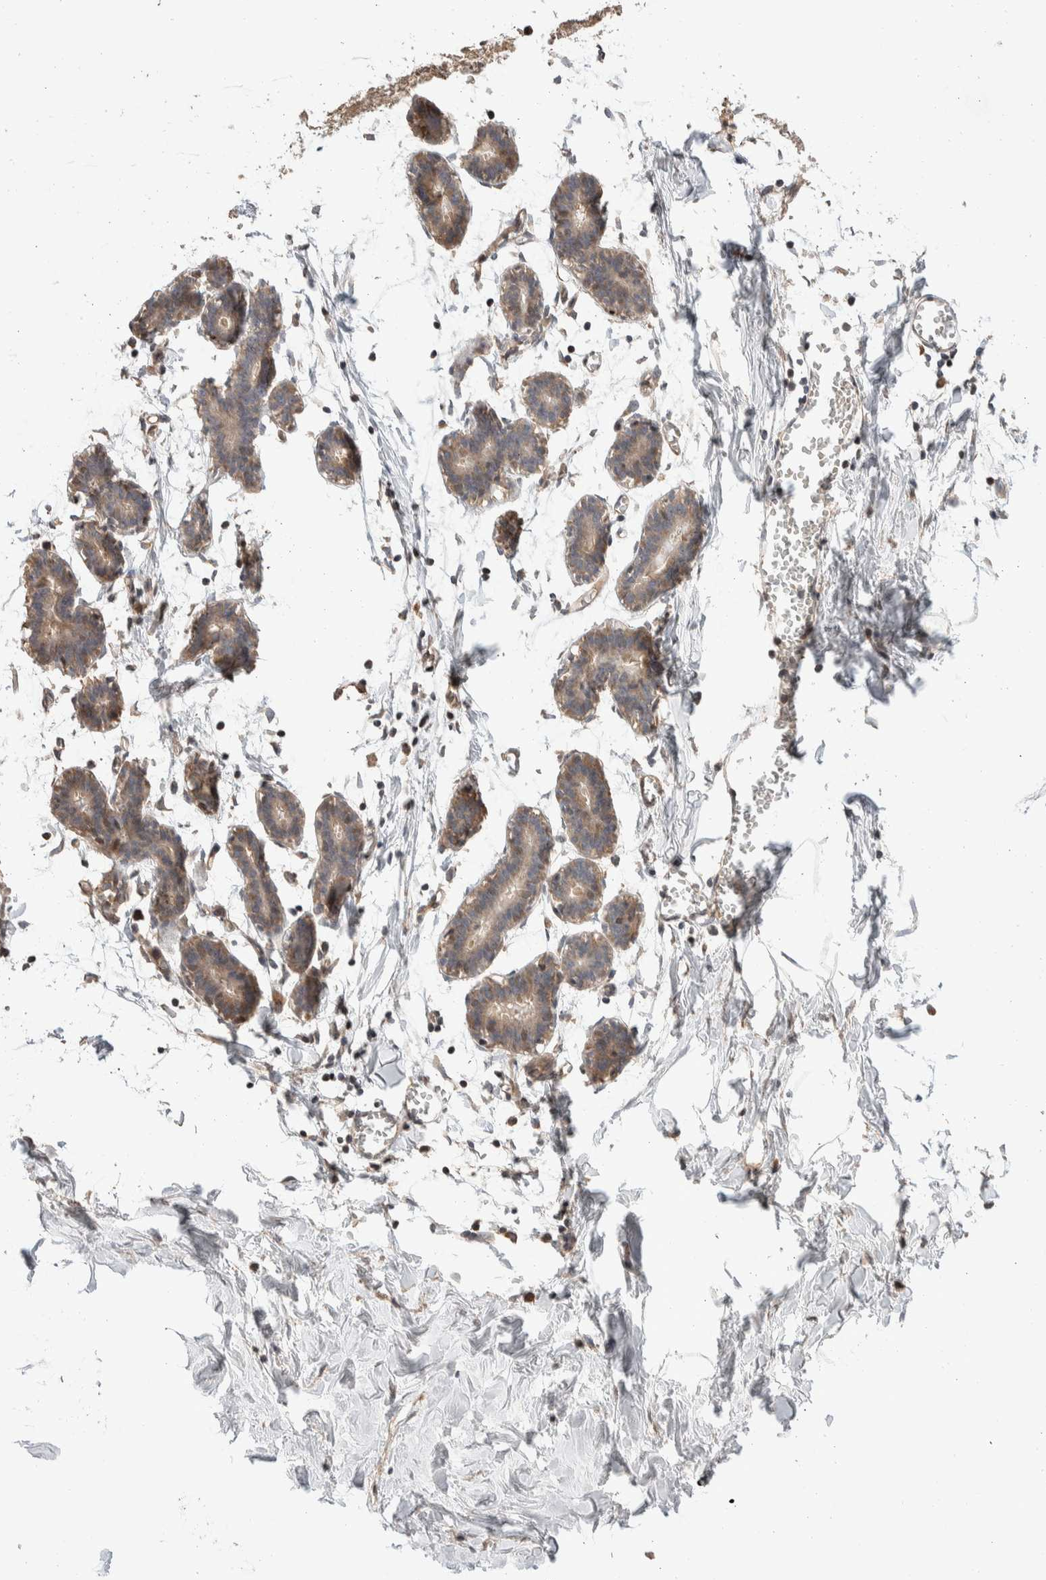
{"staining": {"intensity": "weak", "quantity": "25%-75%", "location": "cytoplasmic/membranous"}, "tissue": "breast", "cell_type": "Adipocytes", "image_type": "normal", "snomed": [{"axis": "morphology", "description": "Normal tissue, NOS"}, {"axis": "topography", "description": "Breast"}], "caption": "The image displays staining of normal breast, revealing weak cytoplasmic/membranous protein positivity (brown color) within adipocytes.", "gene": "ERC1", "patient": {"sex": "female", "age": 27}}